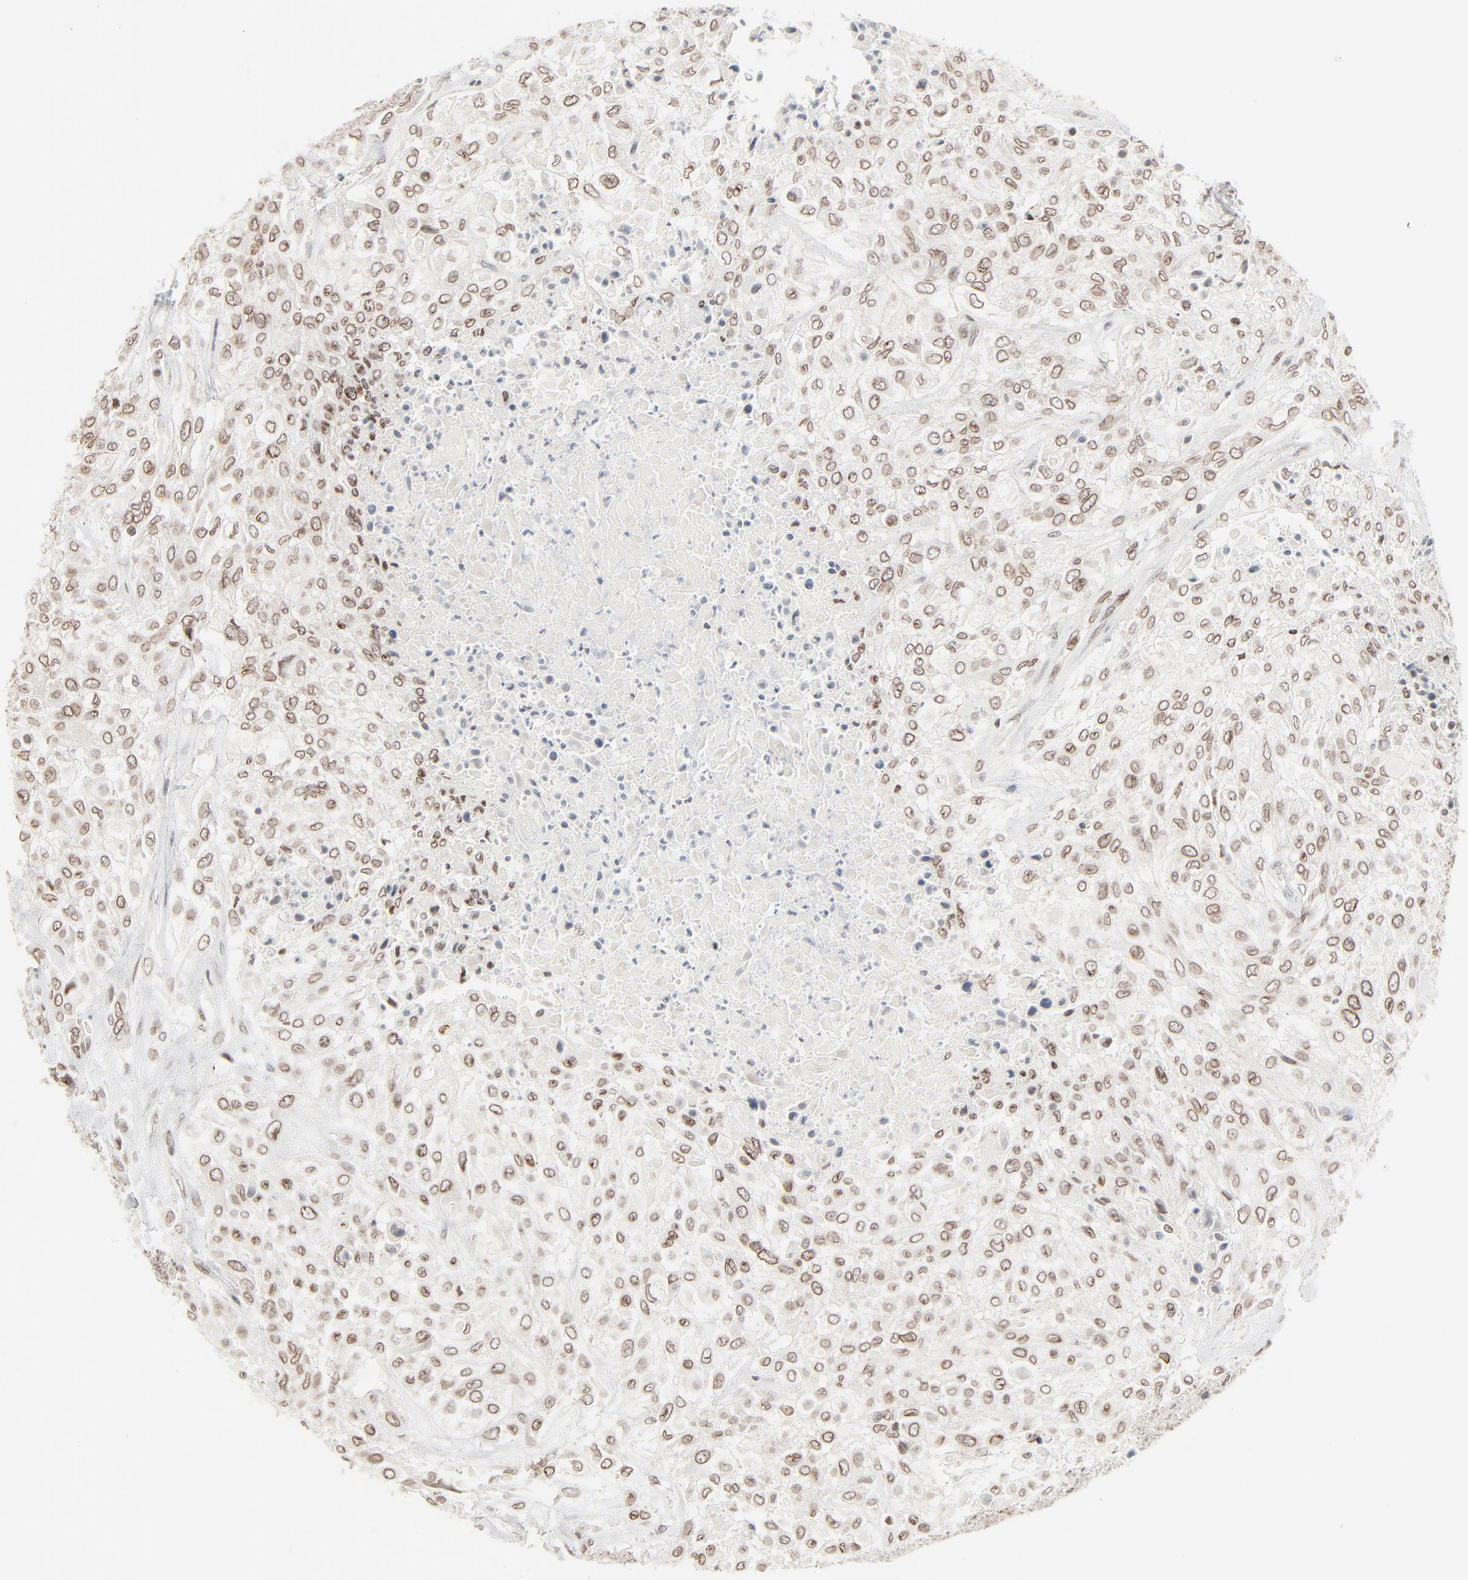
{"staining": {"intensity": "moderate", "quantity": ">75%", "location": "cytoplasmic/membranous,nuclear"}, "tissue": "urothelial cancer", "cell_type": "Tumor cells", "image_type": "cancer", "snomed": [{"axis": "morphology", "description": "Urothelial carcinoma, High grade"}, {"axis": "topography", "description": "Urinary bladder"}], "caption": "High-grade urothelial carcinoma tissue demonstrates moderate cytoplasmic/membranous and nuclear staining in approximately >75% of tumor cells", "gene": "MAD1L1", "patient": {"sex": "male", "age": 57}}